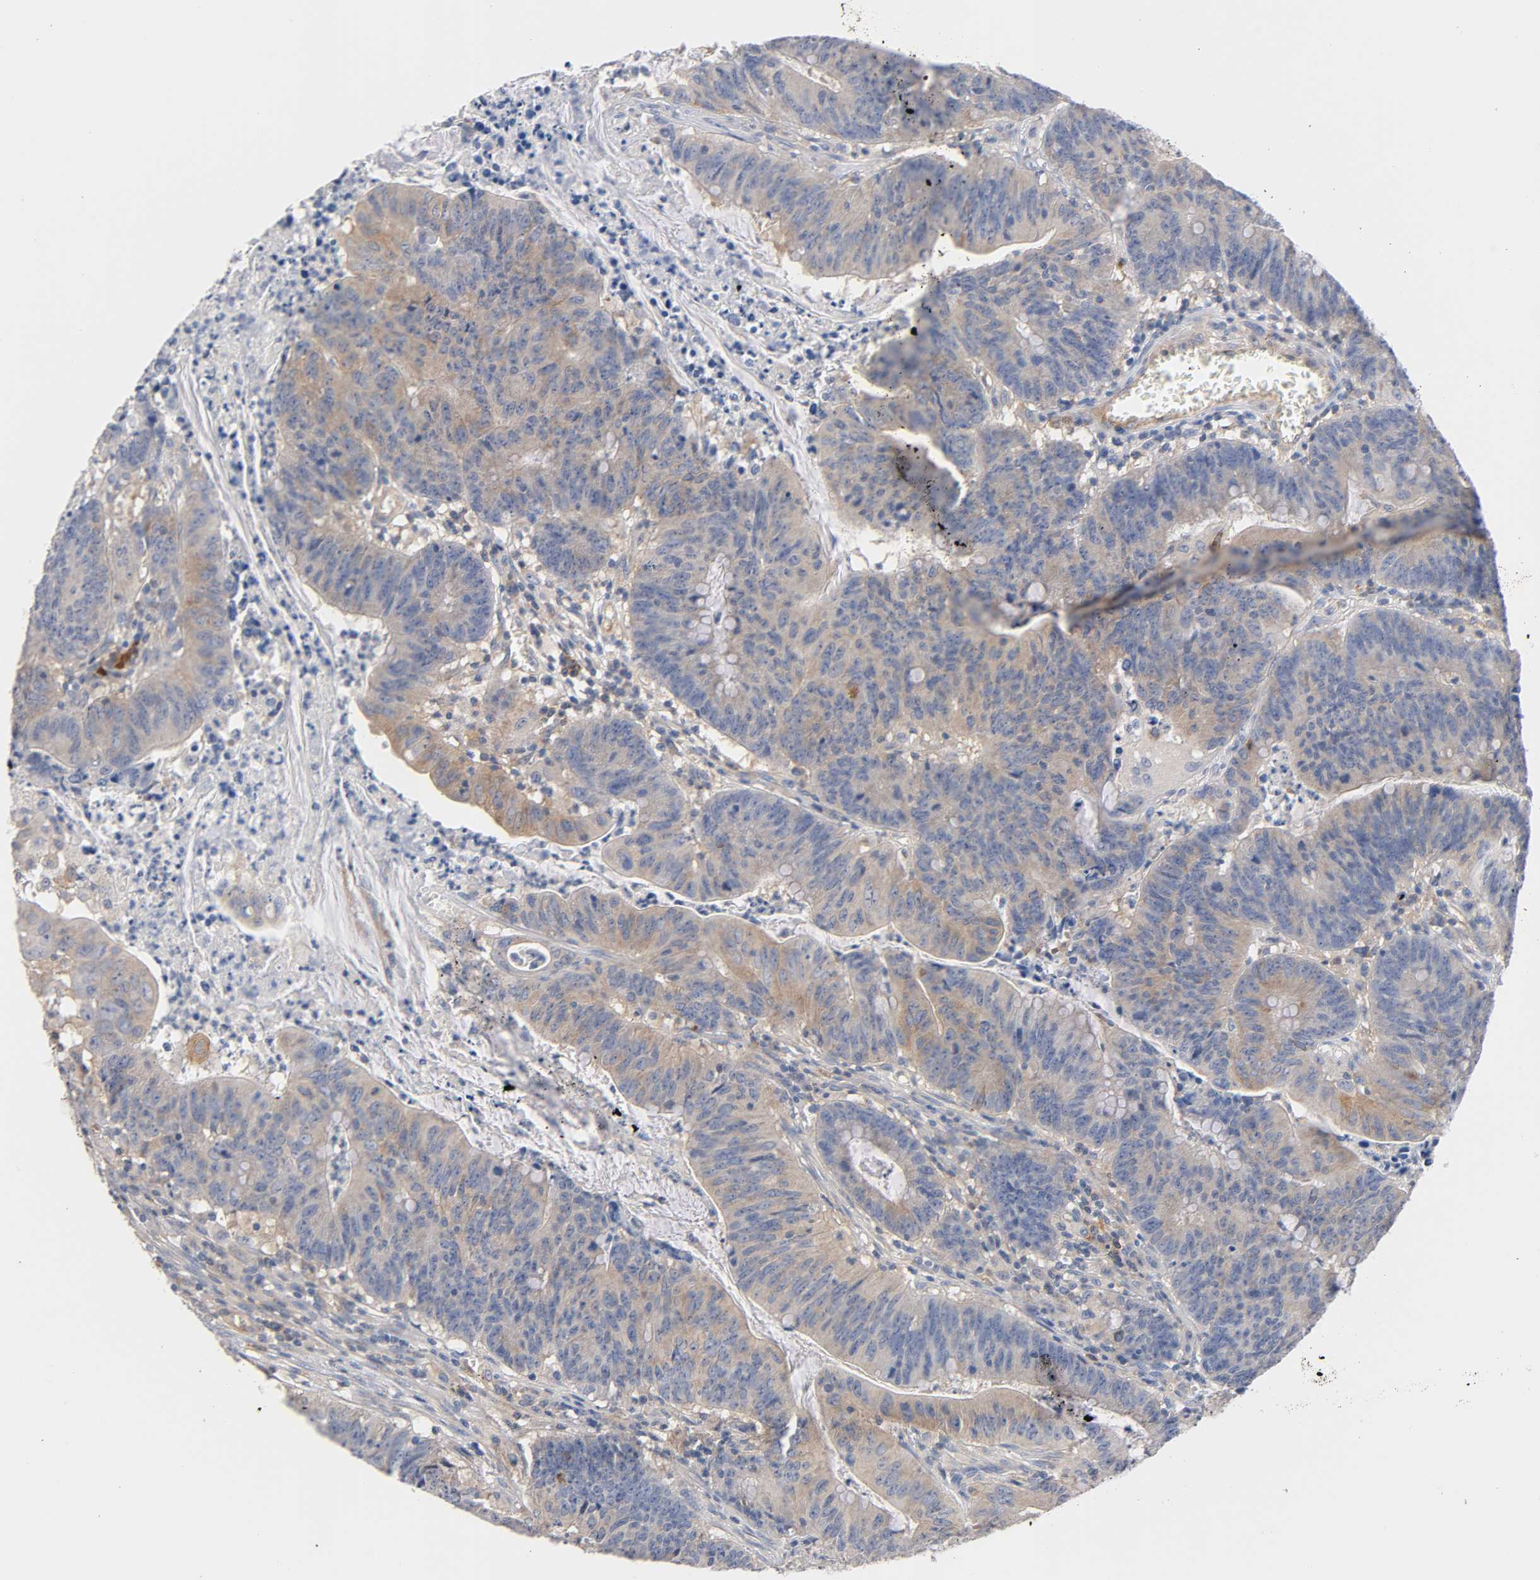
{"staining": {"intensity": "weak", "quantity": ">75%", "location": "cytoplasmic/membranous"}, "tissue": "colorectal cancer", "cell_type": "Tumor cells", "image_type": "cancer", "snomed": [{"axis": "morphology", "description": "Adenocarcinoma, NOS"}, {"axis": "topography", "description": "Colon"}], "caption": "Human colorectal cancer stained for a protein (brown) shows weak cytoplasmic/membranous positive staining in about >75% of tumor cells.", "gene": "MALT1", "patient": {"sex": "male", "age": 45}}